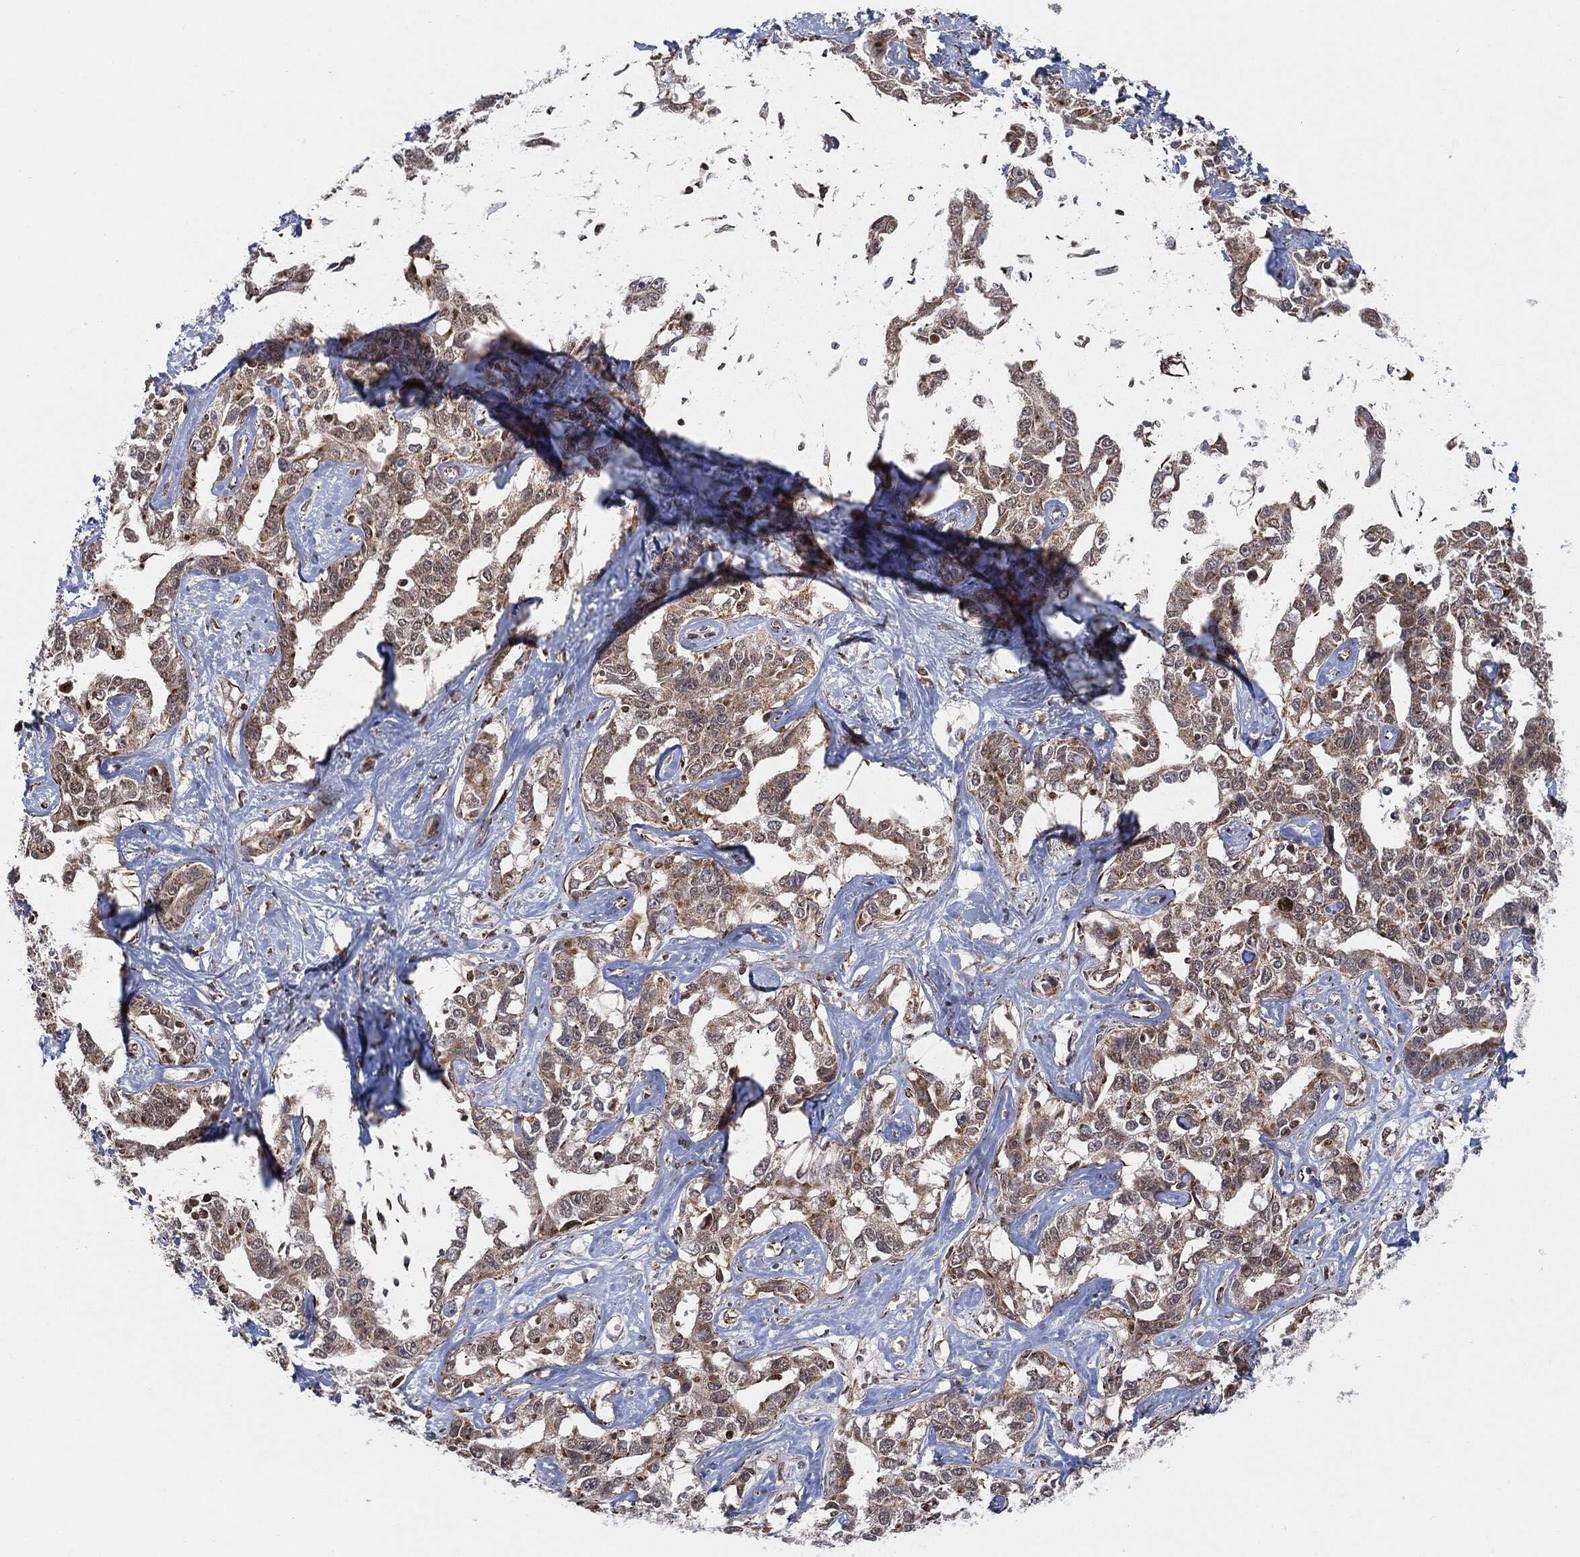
{"staining": {"intensity": "moderate", "quantity": ">75%", "location": "cytoplasmic/membranous"}, "tissue": "liver cancer", "cell_type": "Tumor cells", "image_type": "cancer", "snomed": [{"axis": "morphology", "description": "Cholangiocarcinoma"}, {"axis": "topography", "description": "Liver"}], "caption": "An immunohistochemistry (IHC) micrograph of neoplastic tissue is shown. Protein staining in brown labels moderate cytoplasmic/membranous positivity in liver cancer within tumor cells.", "gene": "TP53RK", "patient": {"sex": "male", "age": 59}}